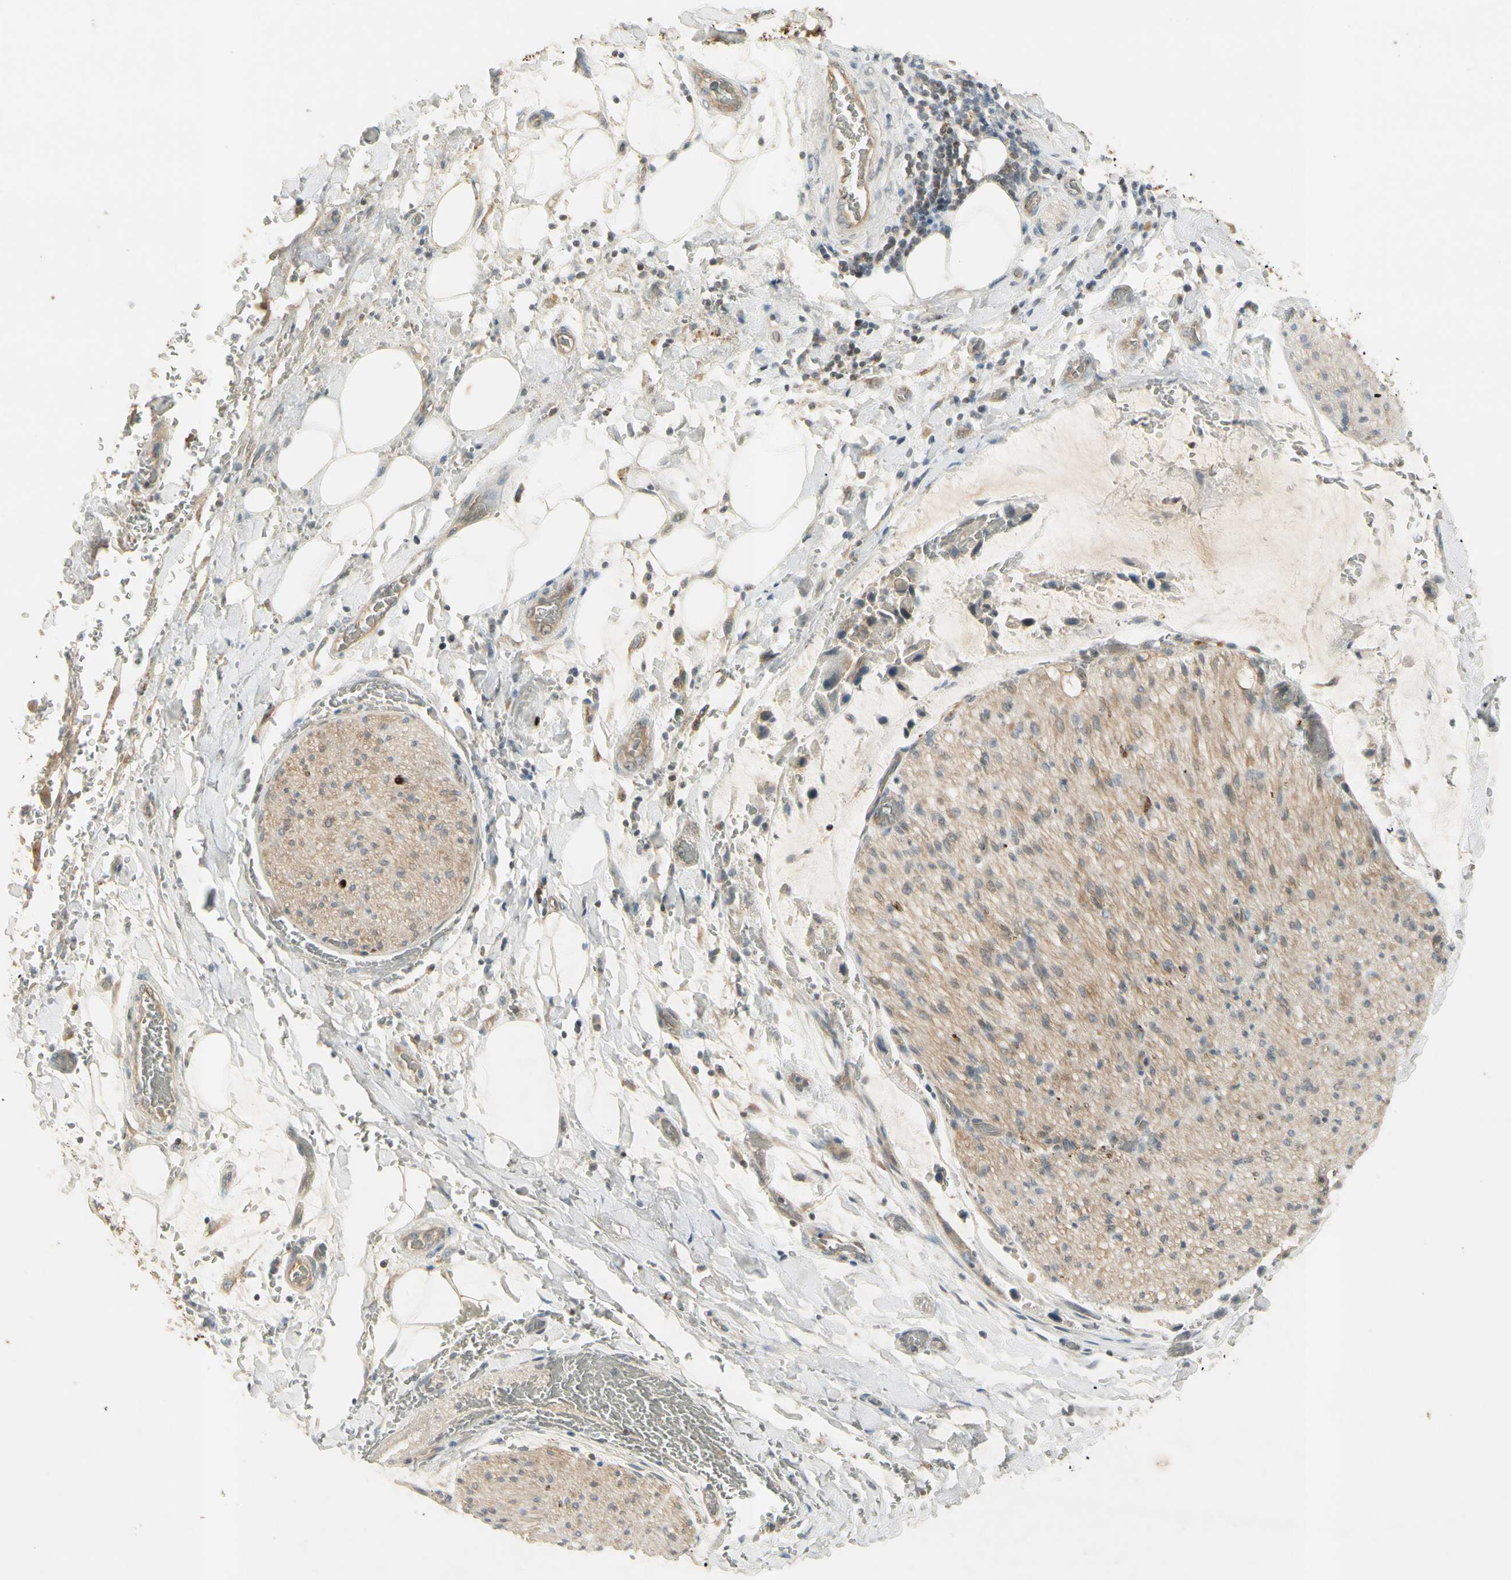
{"staining": {"intensity": "moderate", "quantity": ">75%", "location": "cytoplasmic/membranous"}, "tissue": "adipose tissue", "cell_type": "Adipocytes", "image_type": "normal", "snomed": [{"axis": "morphology", "description": "Normal tissue, NOS"}, {"axis": "morphology", "description": "Cholangiocarcinoma"}, {"axis": "topography", "description": "Liver"}, {"axis": "topography", "description": "Peripheral nerve tissue"}], "caption": "Adipocytes reveal medium levels of moderate cytoplasmic/membranous staining in about >75% of cells in normal human adipose tissue. The protein is stained brown, and the nuclei are stained in blue (DAB (3,3'-diaminobenzidine) IHC with brightfield microscopy, high magnification).", "gene": "ICAM5", "patient": {"sex": "male", "age": 50}}